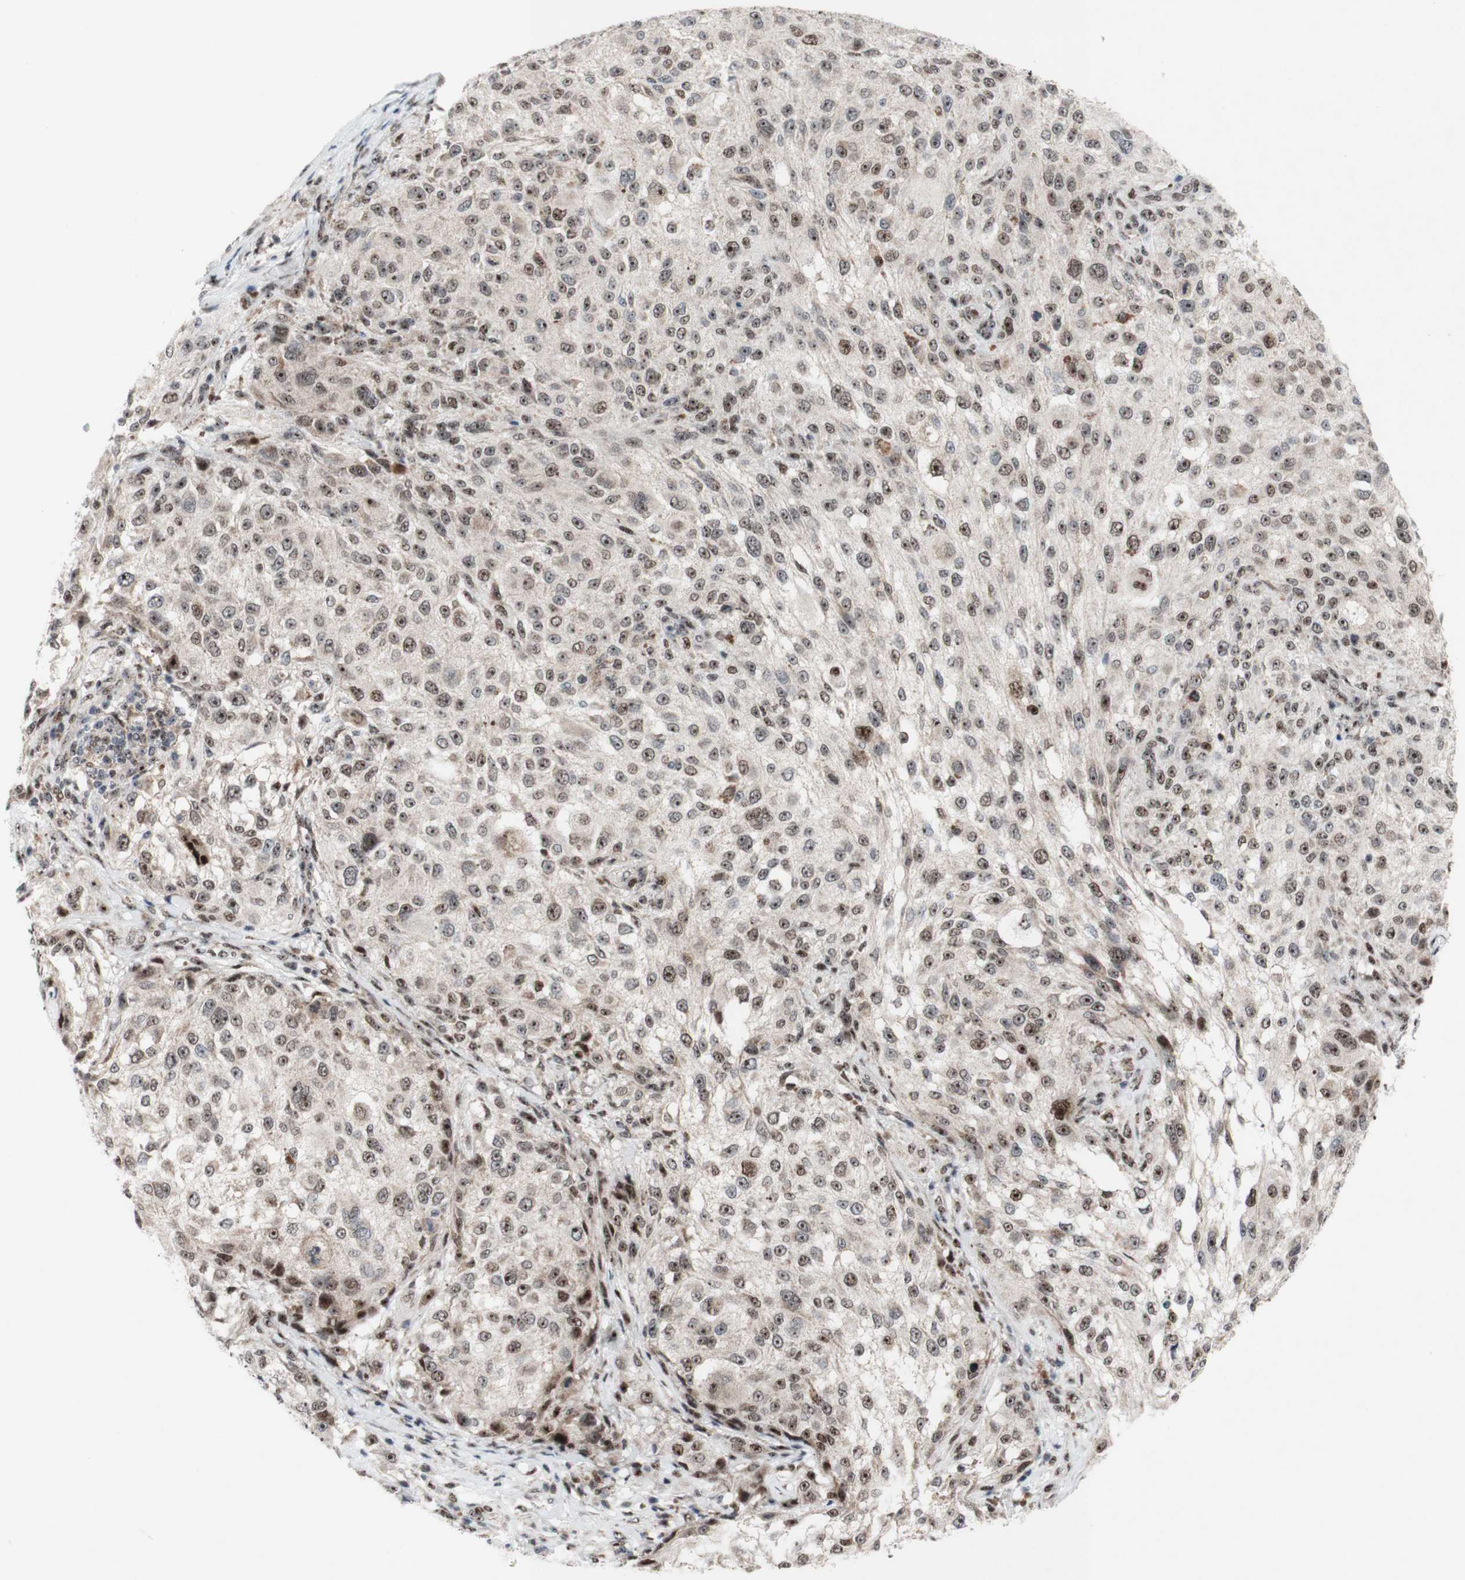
{"staining": {"intensity": "moderate", "quantity": ">75%", "location": "nuclear"}, "tissue": "melanoma", "cell_type": "Tumor cells", "image_type": "cancer", "snomed": [{"axis": "morphology", "description": "Necrosis, NOS"}, {"axis": "morphology", "description": "Malignant melanoma, NOS"}, {"axis": "topography", "description": "Skin"}], "caption": "Immunohistochemical staining of melanoma displays medium levels of moderate nuclear protein positivity in approximately >75% of tumor cells.", "gene": "POLR1A", "patient": {"sex": "female", "age": 87}}